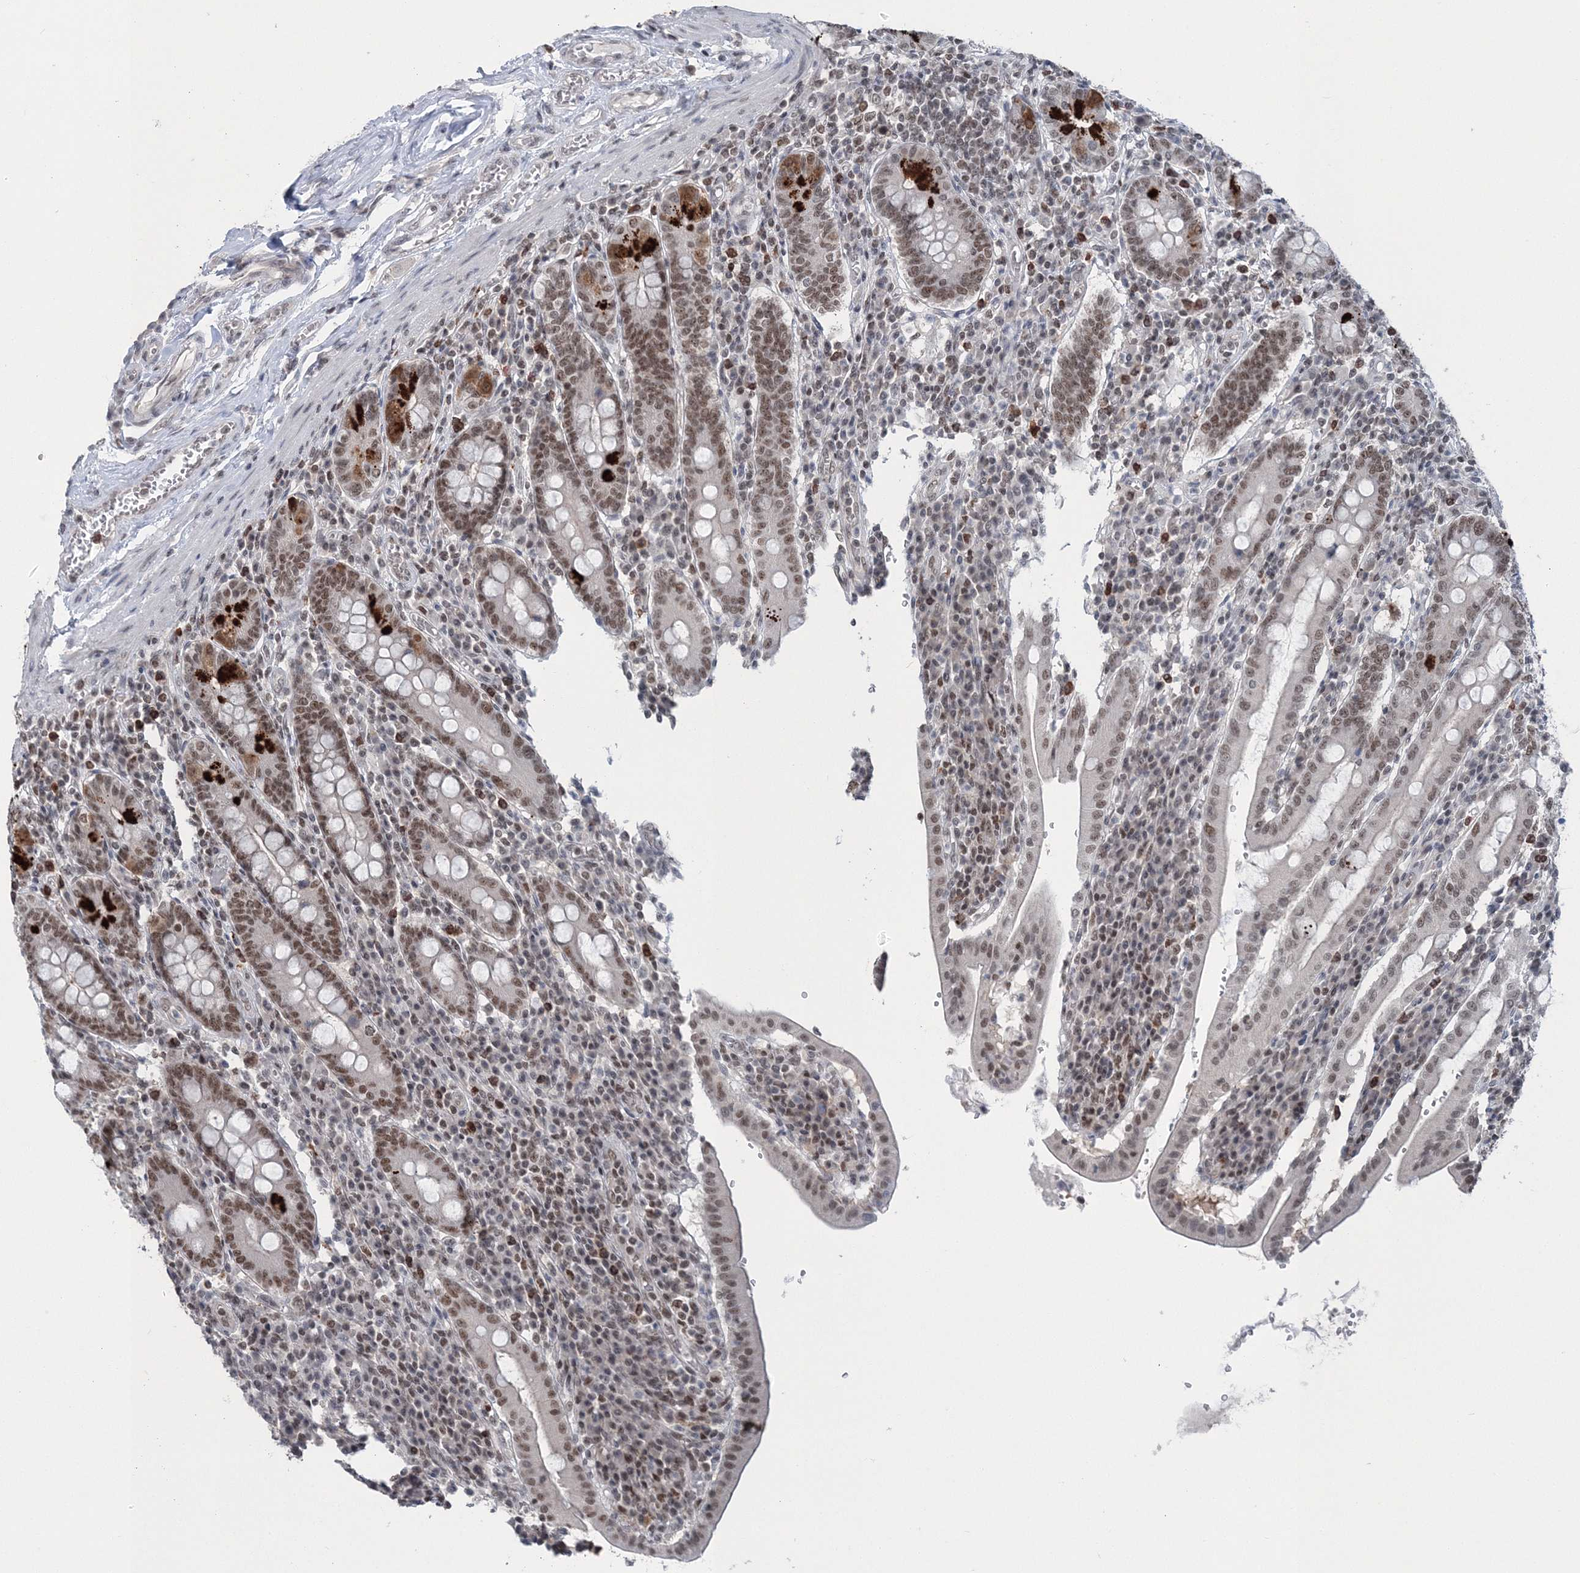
{"staining": {"intensity": "moderate", "quantity": ">75%", "location": "cytoplasmic/membranous,nuclear"}, "tissue": "duodenum", "cell_type": "Glandular cells", "image_type": "normal", "snomed": [{"axis": "morphology", "description": "Normal tissue, NOS"}, {"axis": "morphology", "description": "Adenocarcinoma, NOS"}, {"axis": "topography", "description": "Pancreas"}, {"axis": "topography", "description": "Duodenum"}], "caption": "Moderate cytoplasmic/membranous,nuclear positivity is present in approximately >75% of glandular cells in normal duodenum. The protein is stained brown, and the nuclei are stained in blue (DAB IHC with brightfield microscopy, high magnification).", "gene": "PDS5A", "patient": {"sex": "male", "age": 50}}